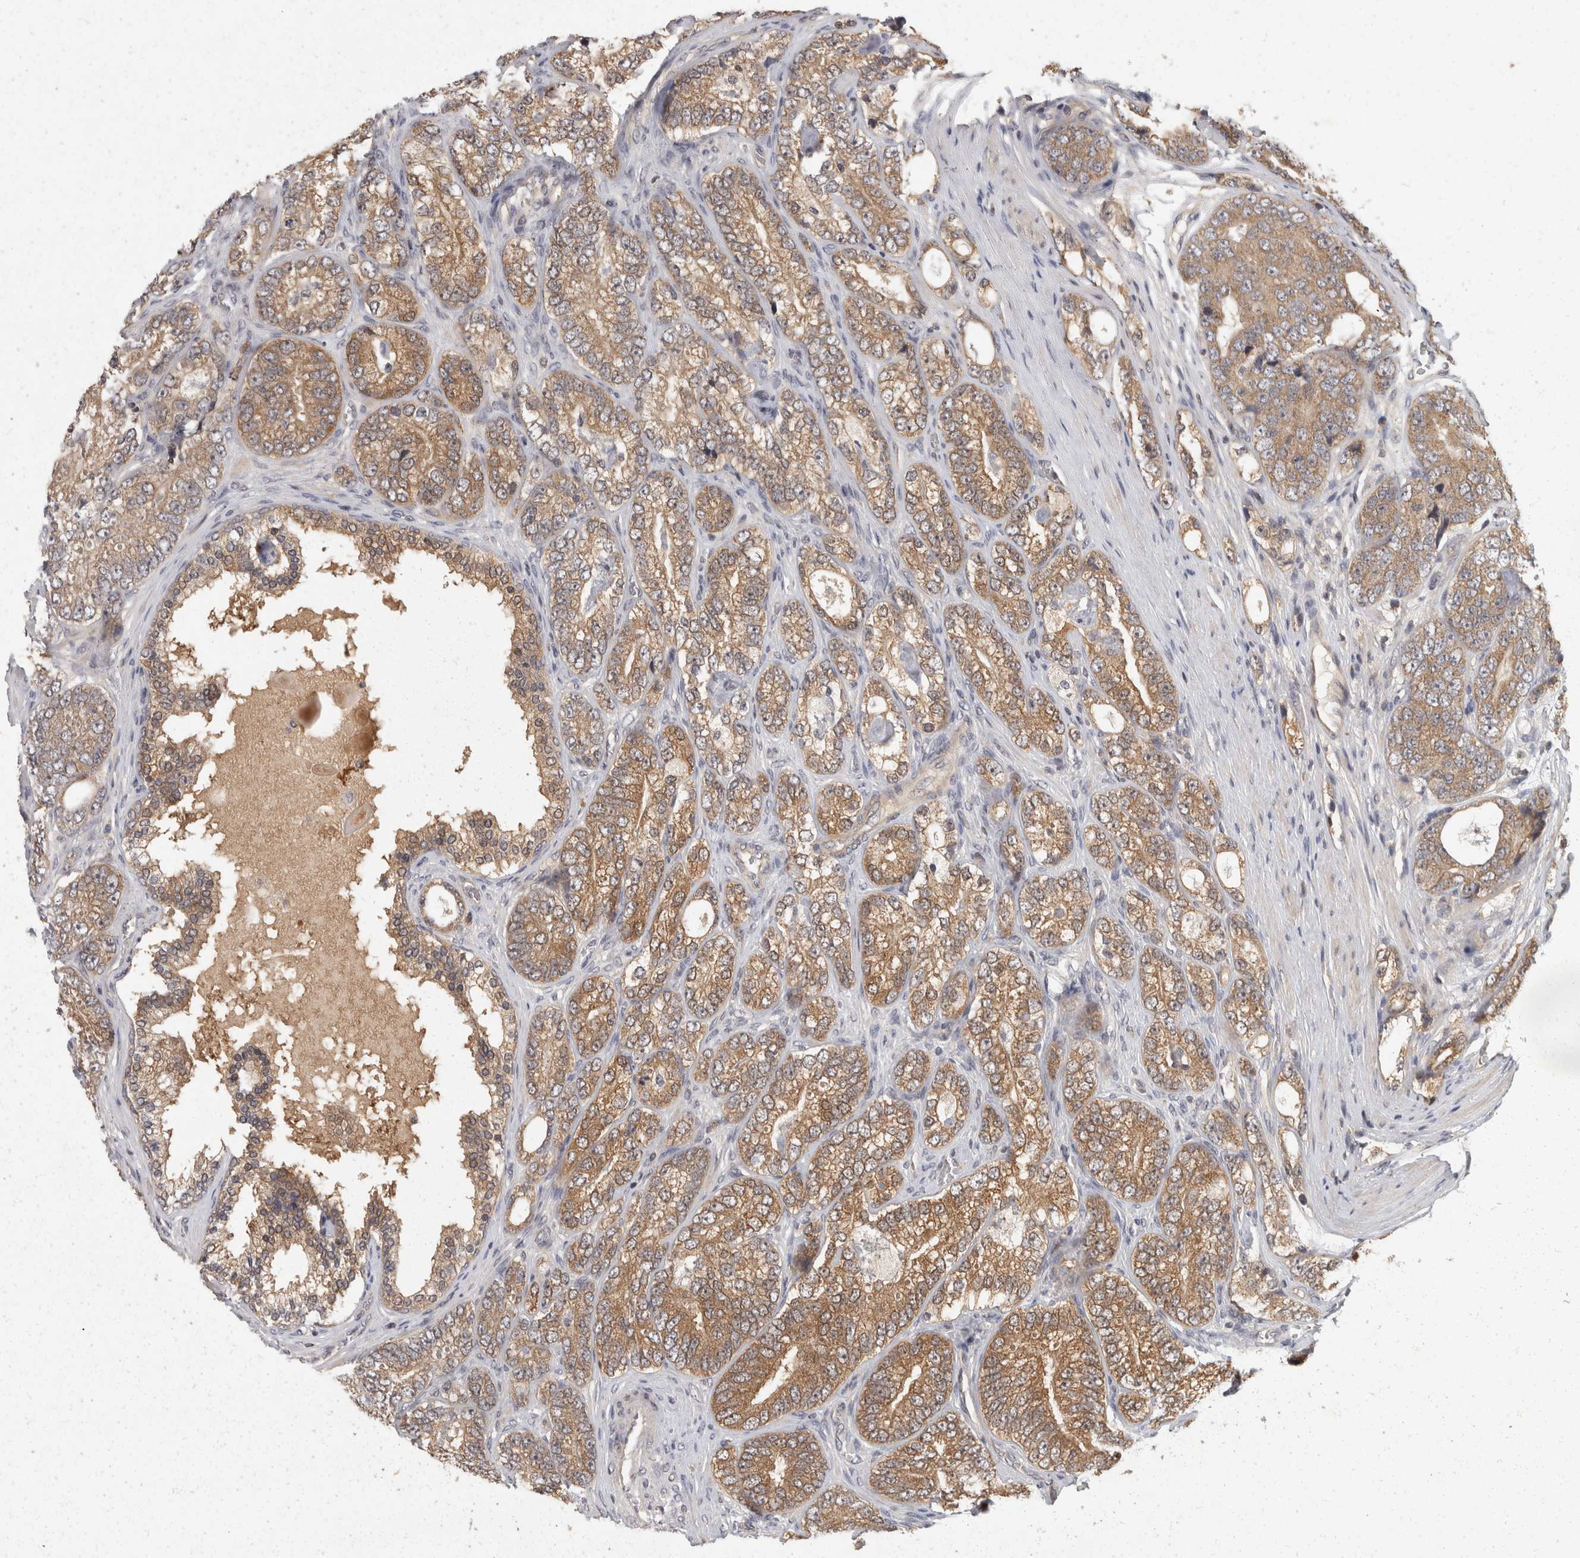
{"staining": {"intensity": "moderate", "quantity": ">75%", "location": "cytoplasmic/membranous"}, "tissue": "prostate cancer", "cell_type": "Tumor cells", "image_type": "cancer", "snomed": [{"axis": "morphology", "description": "Adenocarcinoma, High grade"}, {"axis": "topography", "description": "Prostate"}], "caption": "DAB immunohistochemical staining of human adenocarcinoma (high-grade) (prostate) shows moderate cytoplasmic/membranous protein expression in about >75% of tumor cells.", "gene": "ACAT2", "patient": {"sex": "male", "age": 56}}